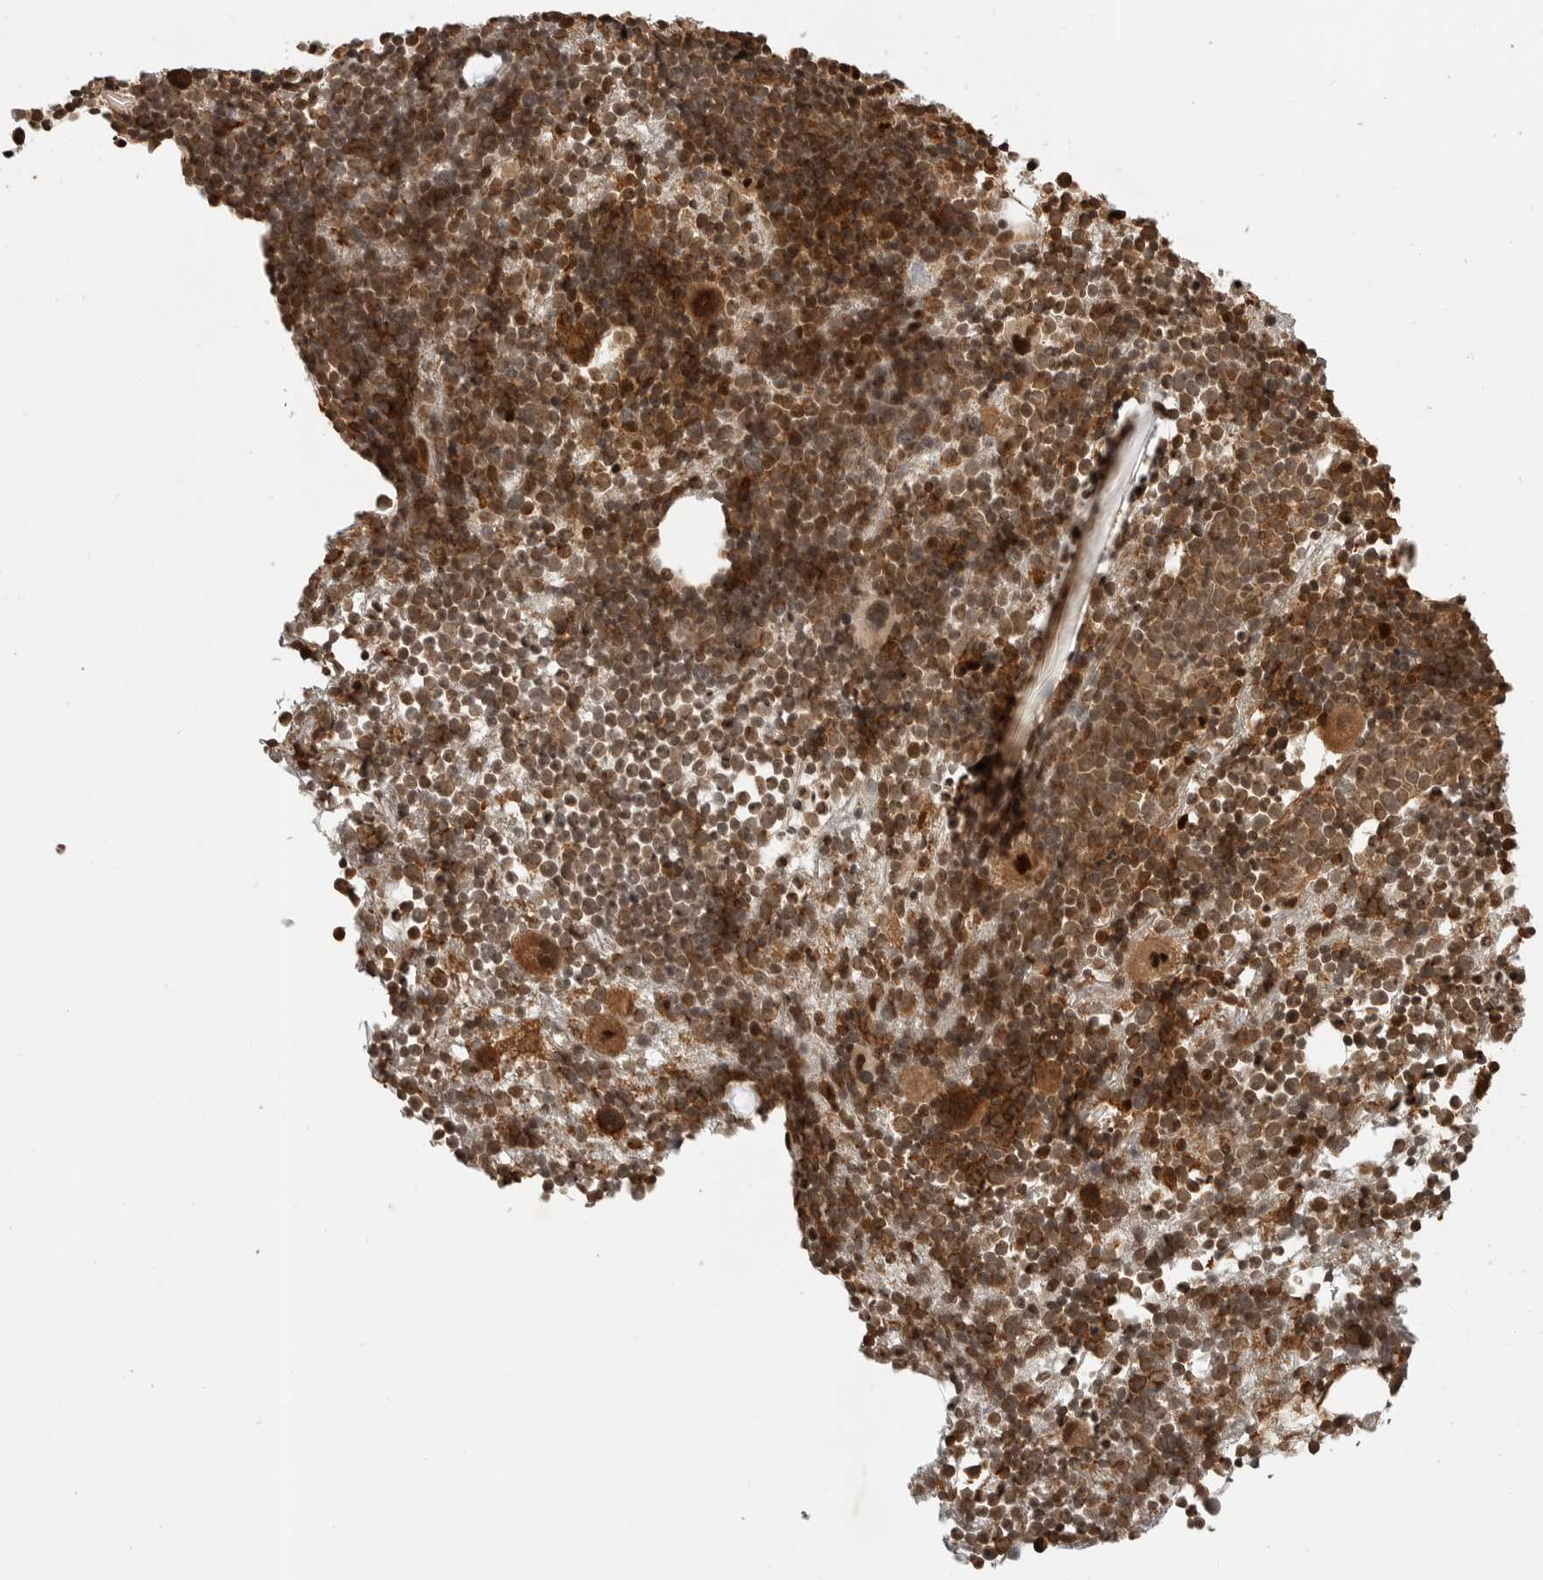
{"staining": {"intensity": "strong", "quantity": ">75%", "location": "cytoplasmic/membranous,nuclear"}, "tissue": "bone marrow", "cell_type": "Hematopoietic cells", "image_type": "normal", "snomed": [{"axis": "morphology", "description": "Normal tissue, NOS"}, {"axis": "morphology", "description": "Inflammation, NOS"}, {"axis": "topography", "description": "Bone marrow"}], "caption": "Immunohistochemical staining of benign human bone marrow demonstrates high levels of strong cytoplasmic/membranous,nuclear staining in about >75% of hematopoietic cells.", "gene": "BMP2K", "patient": {"sex": "male", "age": 1}}